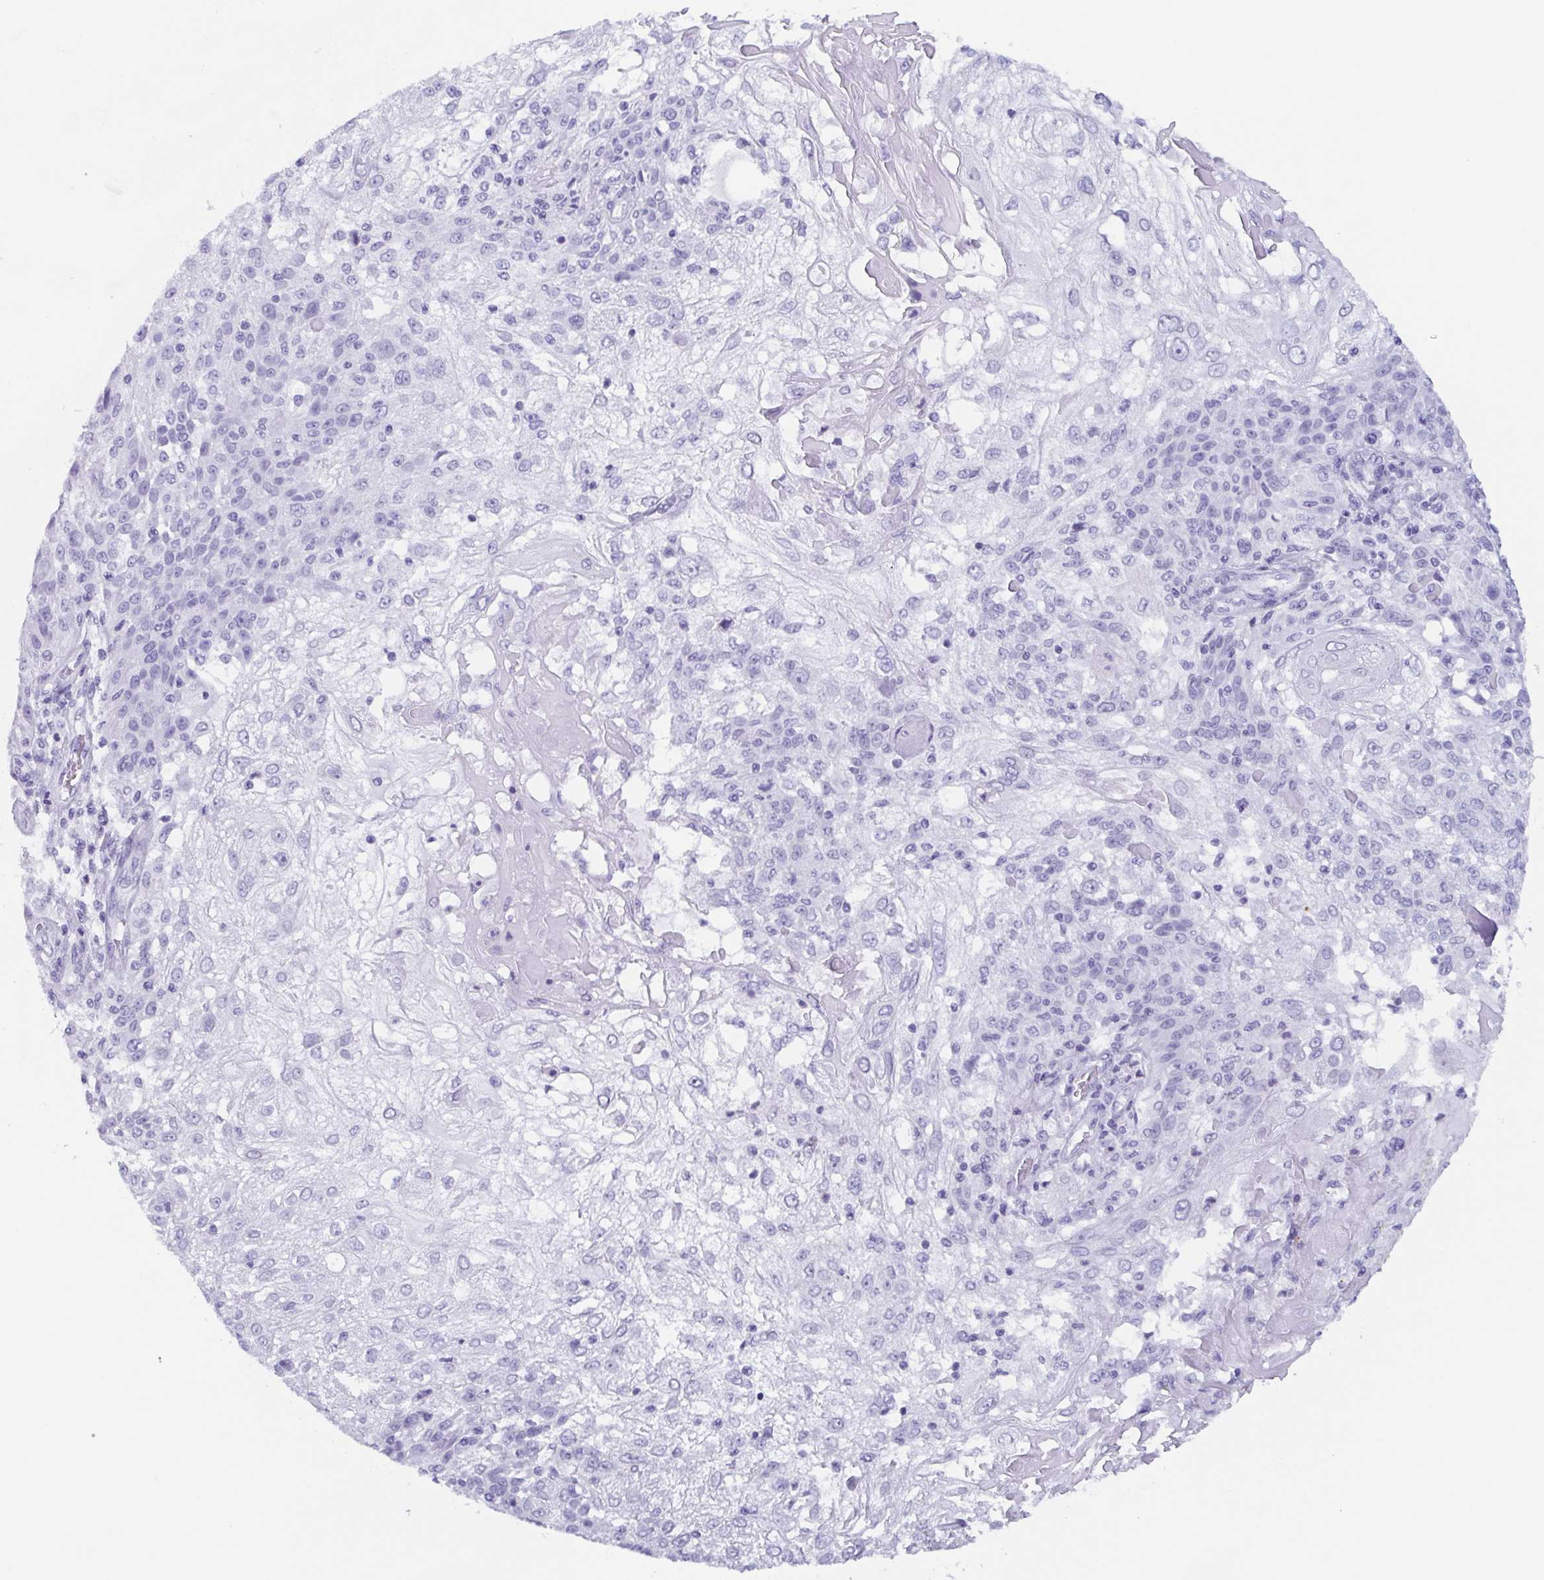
{"staining": {"intensity": "negative", "quantity": "none", "location": "none"}, "tissue": "skin cancer", "cell_type": "Tumor cells", "image_type": "cancer", "snomed": [{"axis": "morphology", "description": "Normal tissue, NOS"}, {"axis": "morphology", "description": "Squamous cell carcinoma, NOS"}, {"axis": "topography", "description": "Skin"}], "caption": "Protein analysis of skin cancer (squamous cell carcinoma) exhibits no significant staining in tumor cells.", "gene": "BPI", "patient": {"sex": "female", "age": 83}}